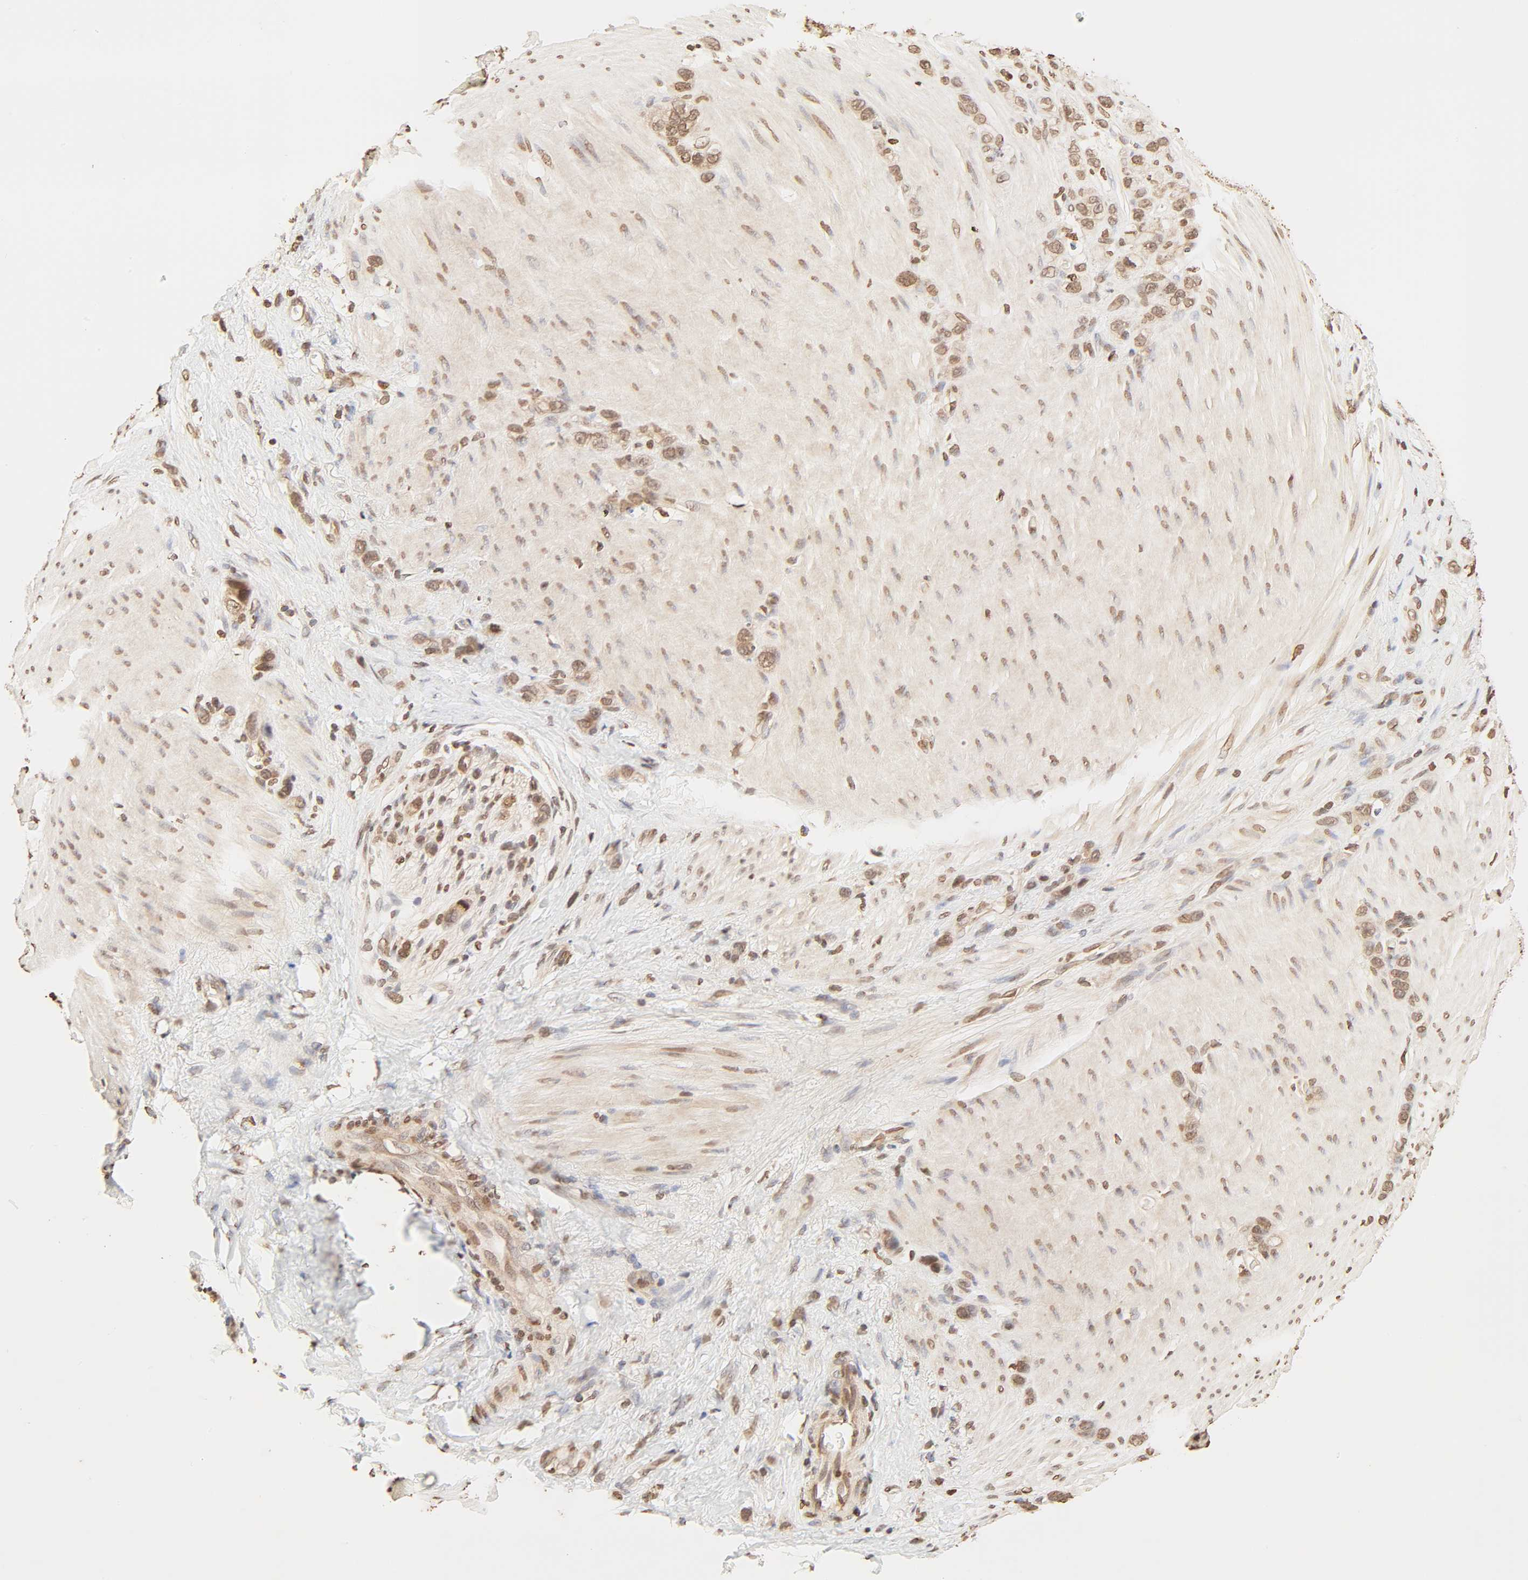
{"staining": {"intensity": "moderate", "quantity": ">75%", "location": "cytoplasmic/membranous,nuclear"}, "tissue": "stomach cancer", "cell_type": "Tumor cells", "image_type": "cancer", "snomed": [{"axis": "morphology", "description": "Normal tissue, NOS"}, {"axis": "morphology", "description": "Adenocarcinoma, NOS"}, {"axis": "morphology", "description": "Adenocarcinoma, High grade"}, {"axis": "topography", "description": "Stomach, upper"}, {"axis": "topography", "description": "Stomach"}], "caption": "Immunohistochemical staining of human high-grade adenocarcinoma (stomach) reveals medium levels of moderate cytoplasmic/membranous and nuclear protein expression in about >75% of tumor cells.", "gene": "TBL1X", "patient": {"sex": "female", "age": 65}}